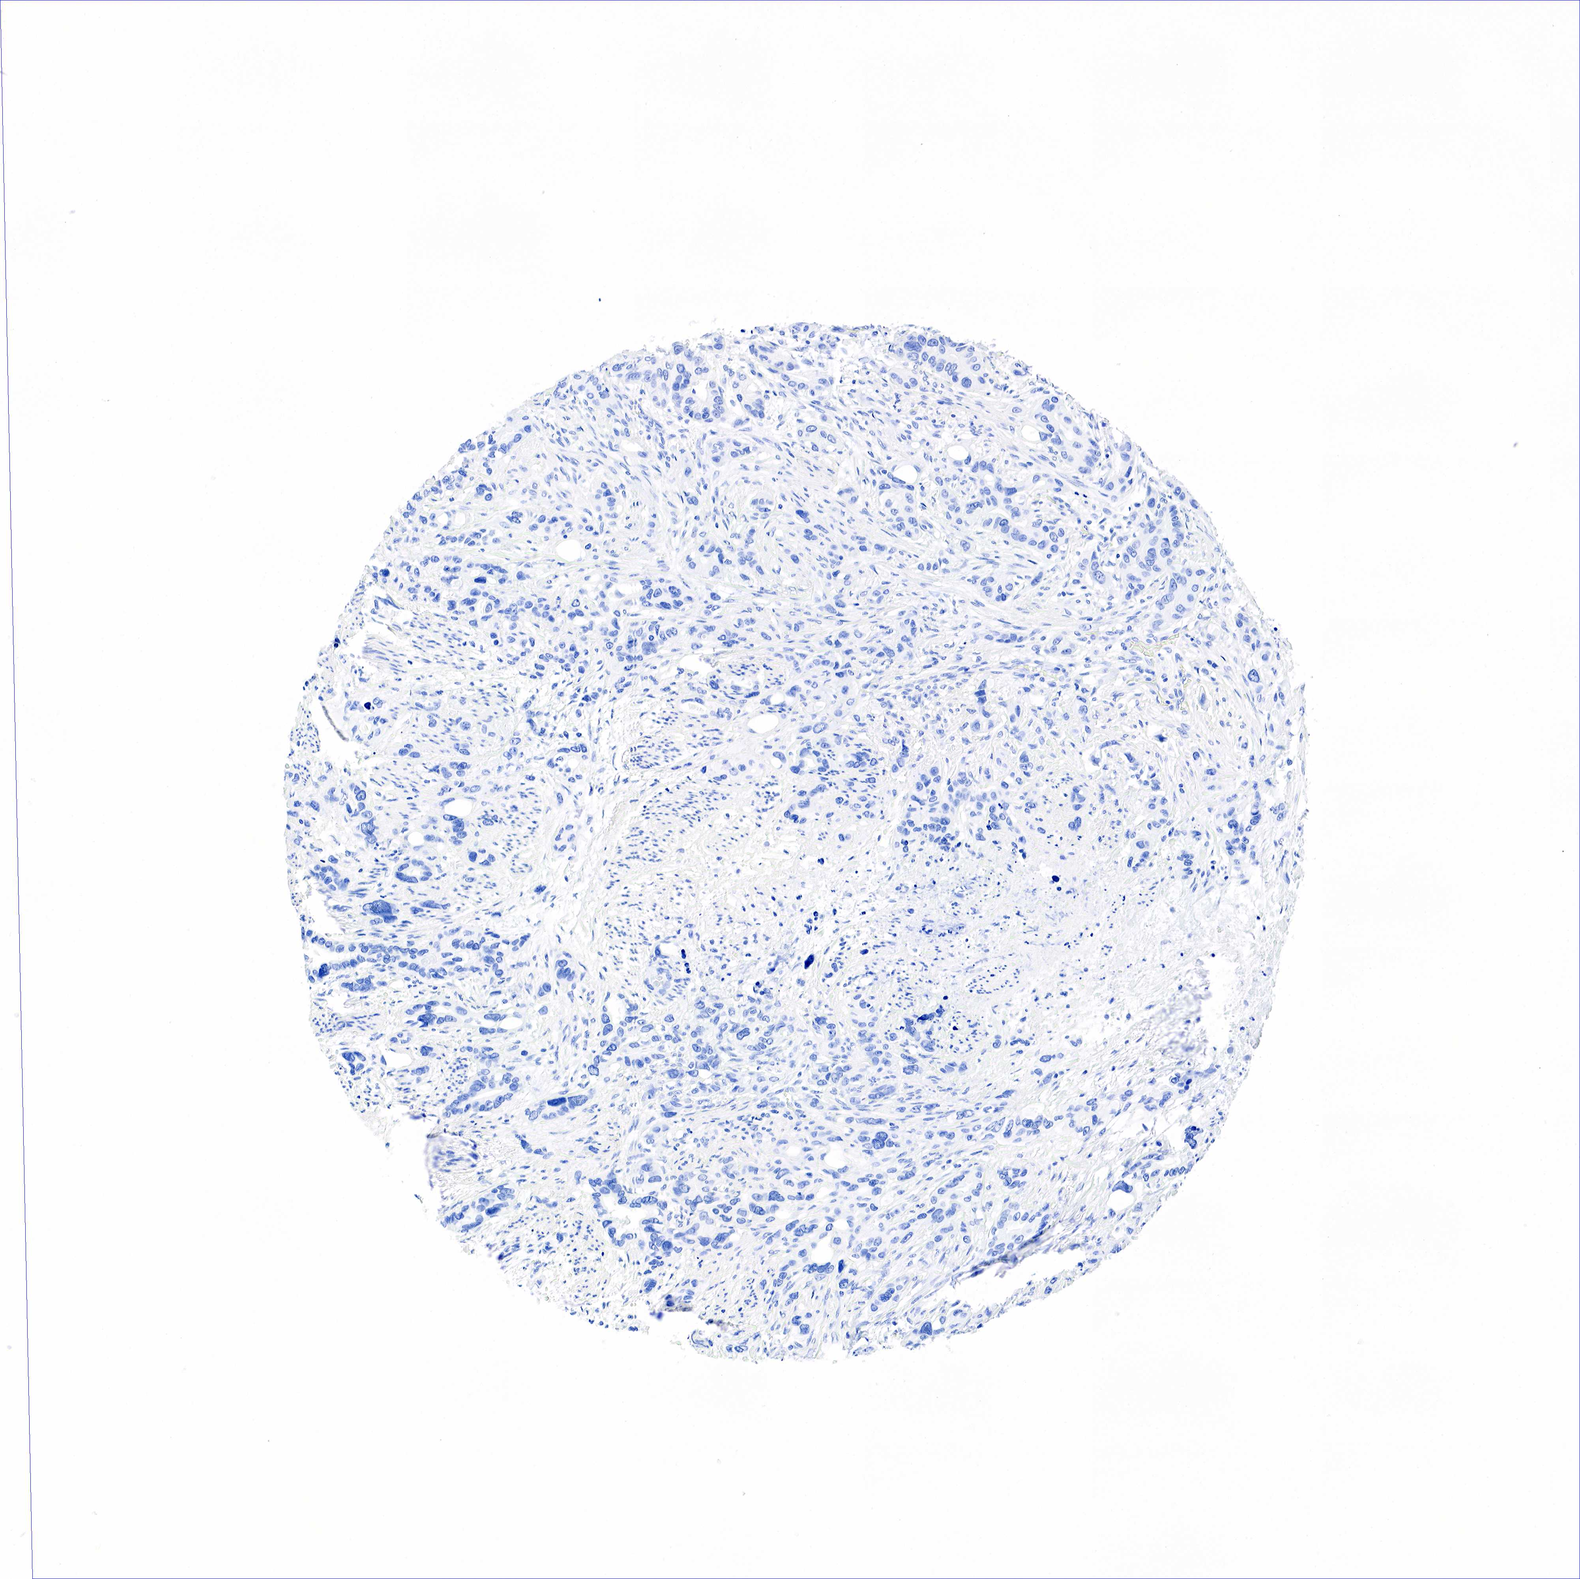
{"staining": {"intensity": "negative", "quantity": "none", "location": "none"}, "tissue": "stomach cancer", "cell_type": "Tumor cells", "image_type": "cancer", "snomed": [{"axis": "morphology", "description": "Adenocarcinoma, NOS"}, {"axis": "topography", "description": "Stomach, upper"}], "caption": "This is an IHC histopathology image of stomach adenocarcinoma. There is no staining in tumor cells.", "gene": "CHGA", "patient": {"sex": "male", "age": 47}}